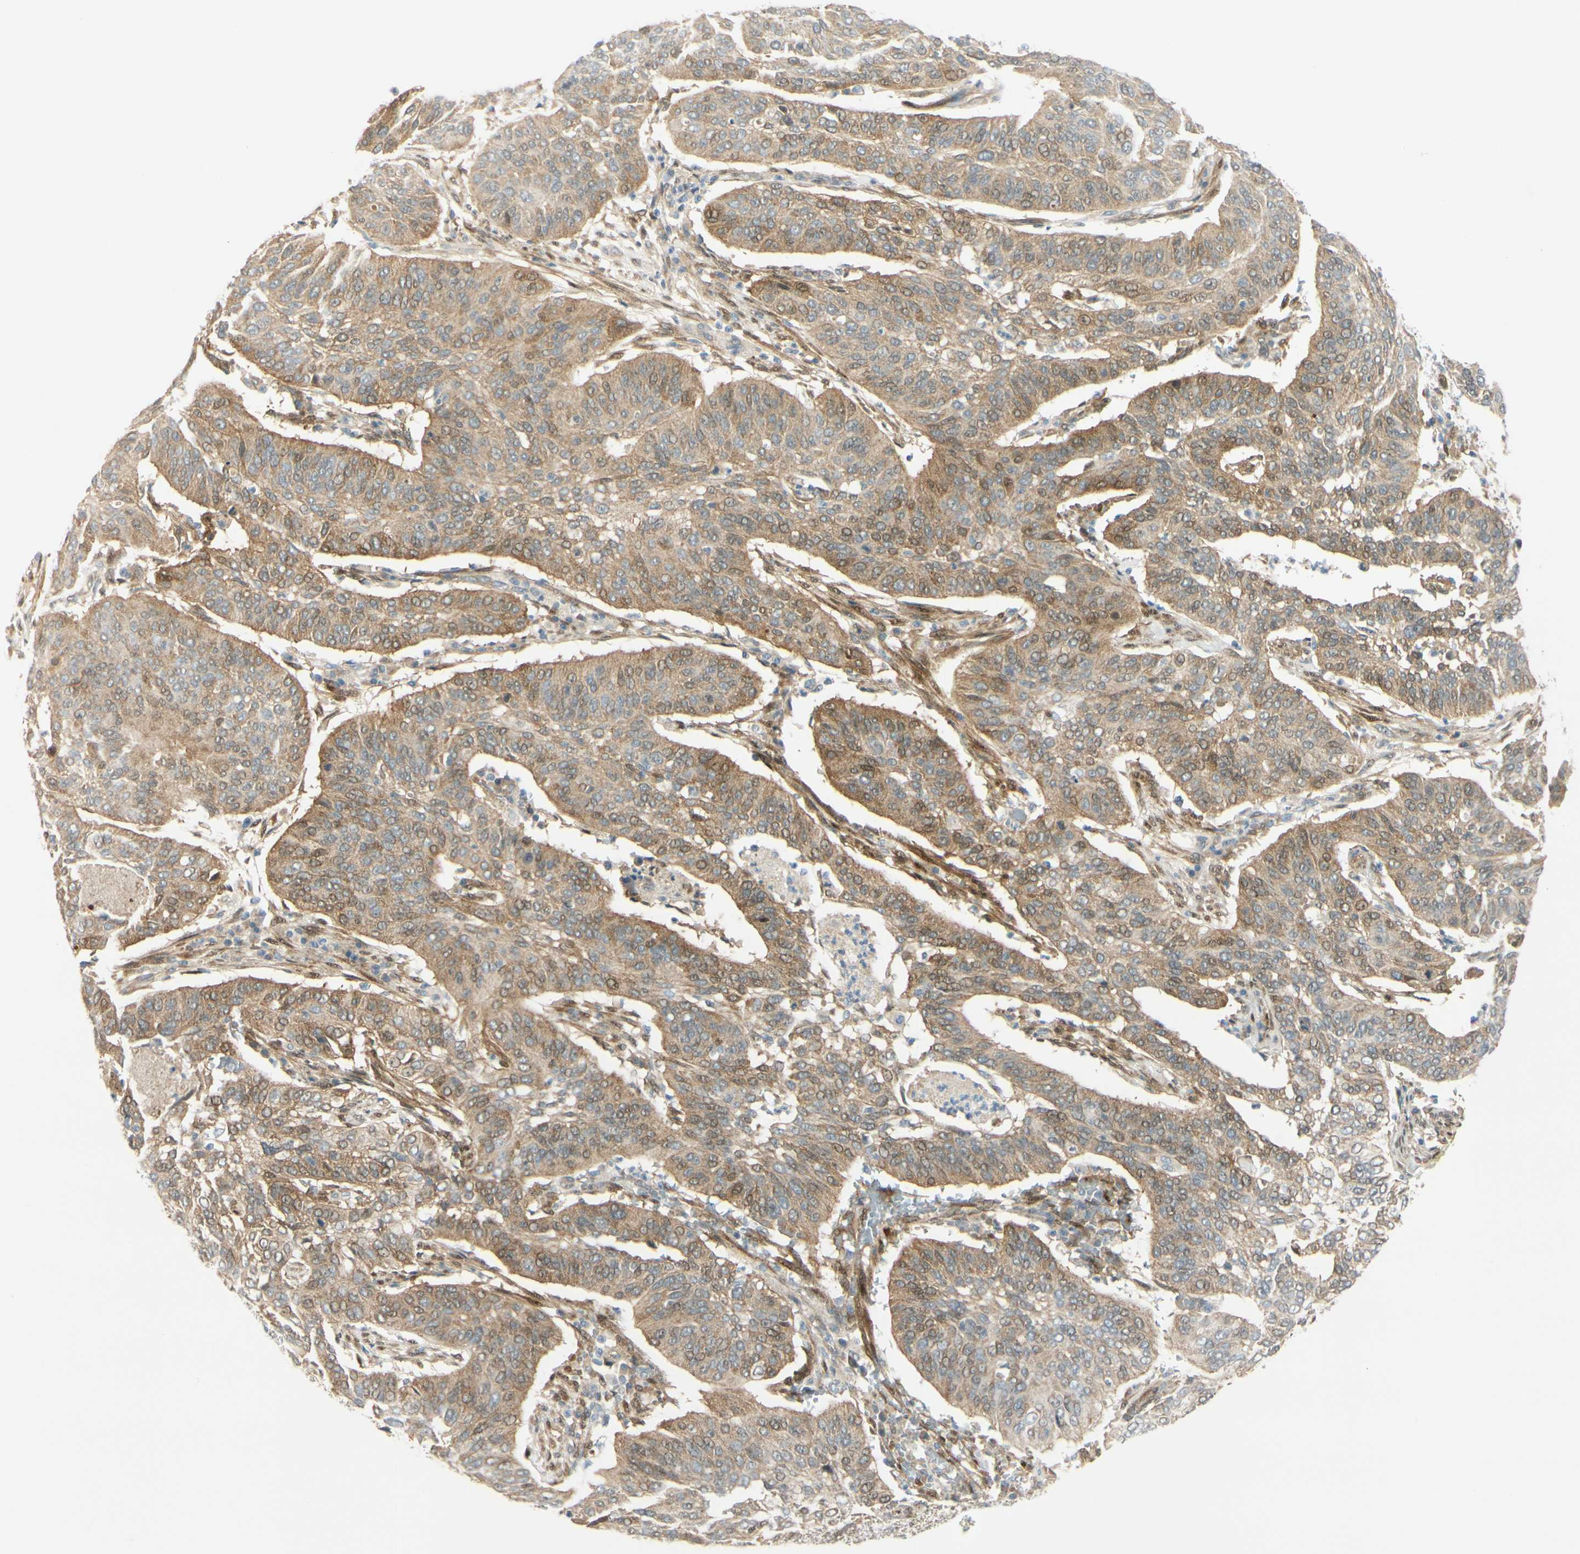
{"staining": {"intensity": "weak", "quantity": ">75%", "location": "cytoplasmic/membranous"}, "tissue": "cervical cancer", "cell_type": "Tumor cells", "image_type": "cancer", "snomed": [{"axis": "morphology", "description": "Squamous cell carcinoma, NOS"}, {"axis": "topography", "description": "Cervix"}], "caption": "Protein analysis of cervical cancer (squamous cell carcinoma) tissue exhibits weak cytoplasmic/membranous positivity in about >75% of tumor cells. Immunohistochemistry stains the protein of interest in brown and the nuclei are stained blue.", "gene": "FHL2", "patient": {"sex": "female", "age": 39}}